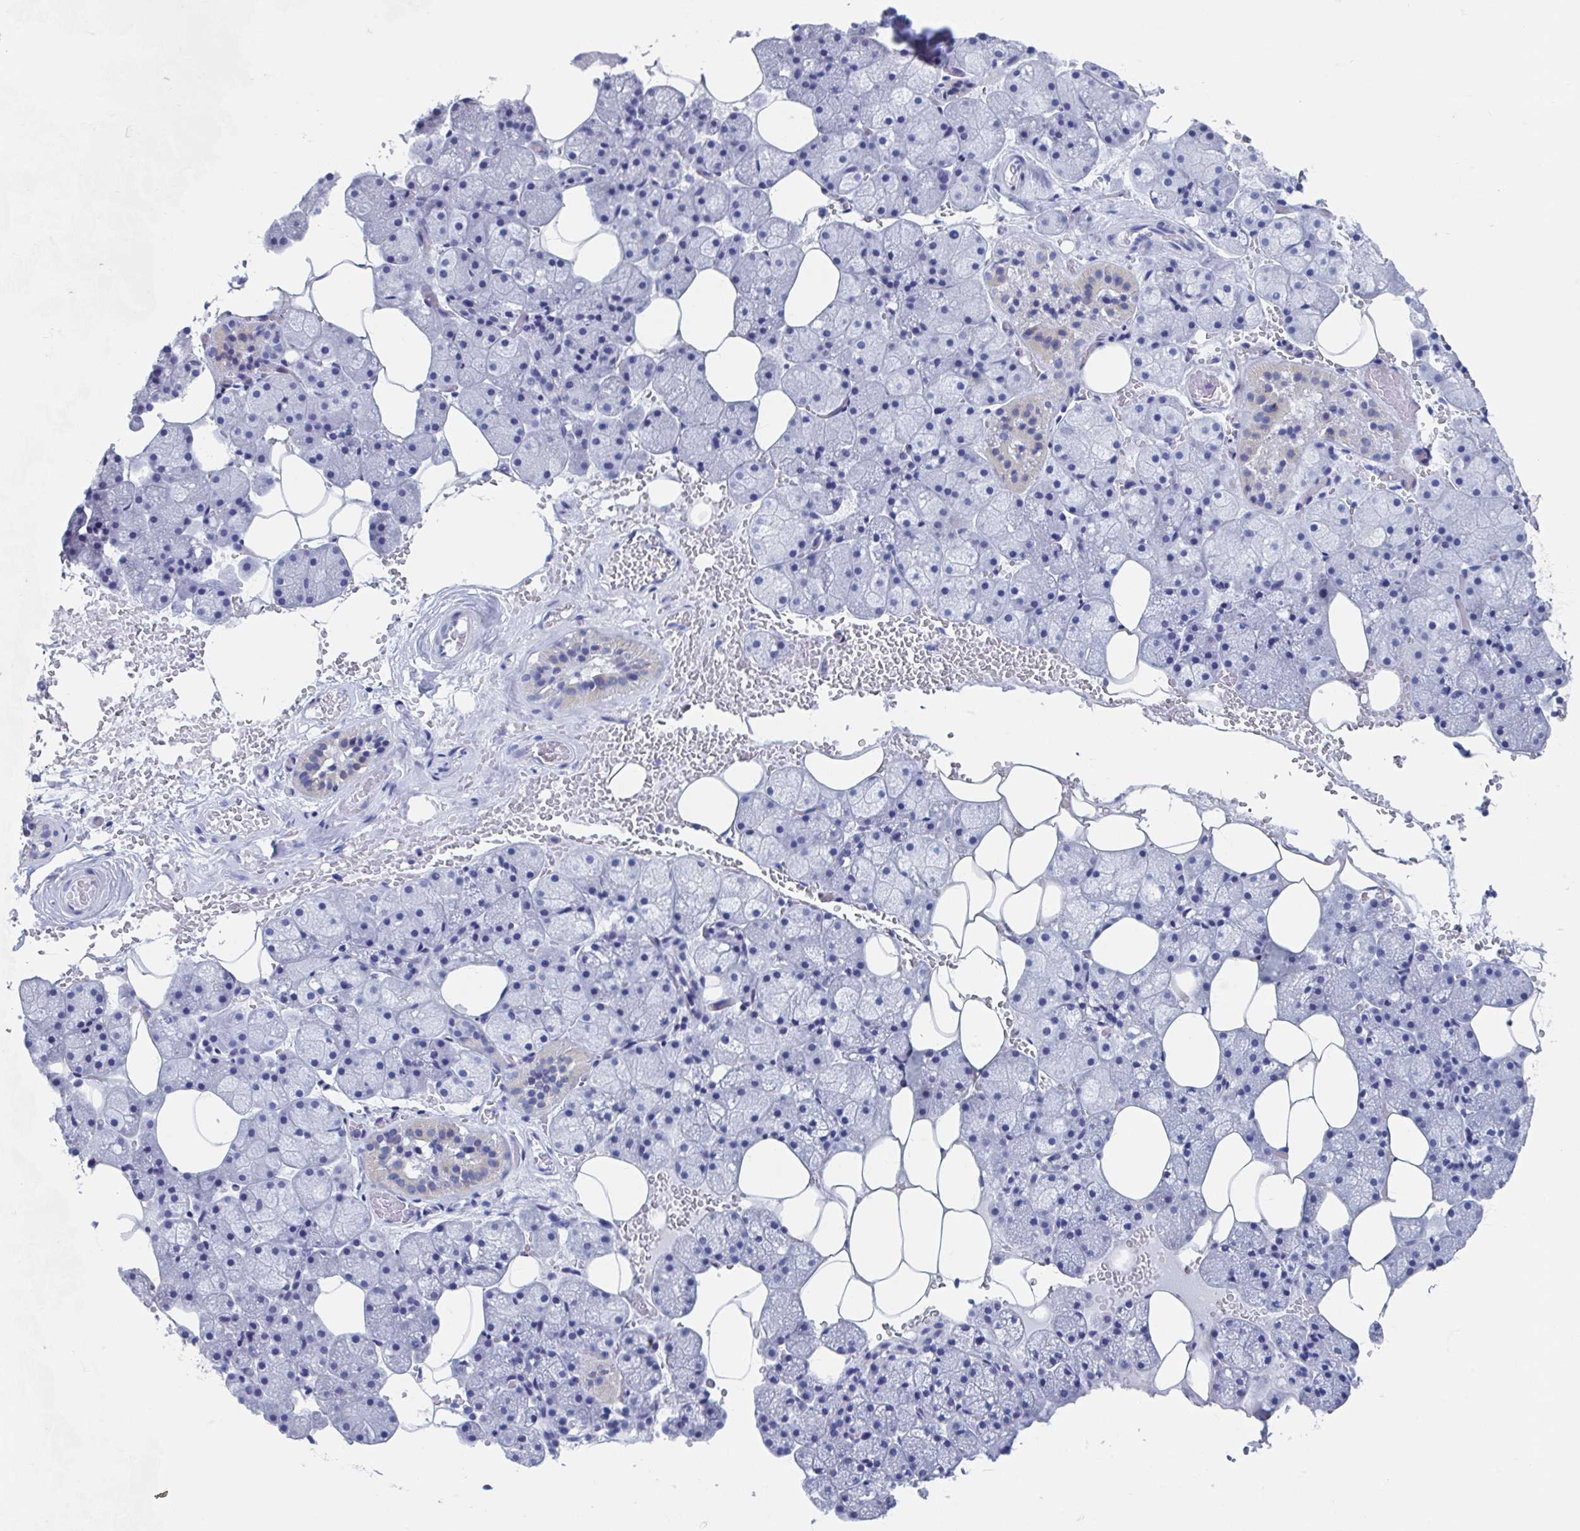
{"staining": {"intensity": "negative", "quantity": "none", "location": "none"}, "tissue": "salivary gland", "cell_type": "Glandular cells", "image_type": "normal", "snomed": [{"axis": "morphology", "description": "Normal tissue, NOS"}, {"axis": "topography", "description": "Salivary gland"}, {"axis": "topography", "description": "Peripheral nerve tissue"}], "caption": "Immunohistochemistry of unremarkable human salivary gland reveals no expression in glandular cells. (Stains: DAB immunohistochemistry with hematoxylin counter stain, Microscopy: brightfield microscopy at high magnification).", "gene": "SHCBP1L", "patient": {"sex": "male", "age": 38}}